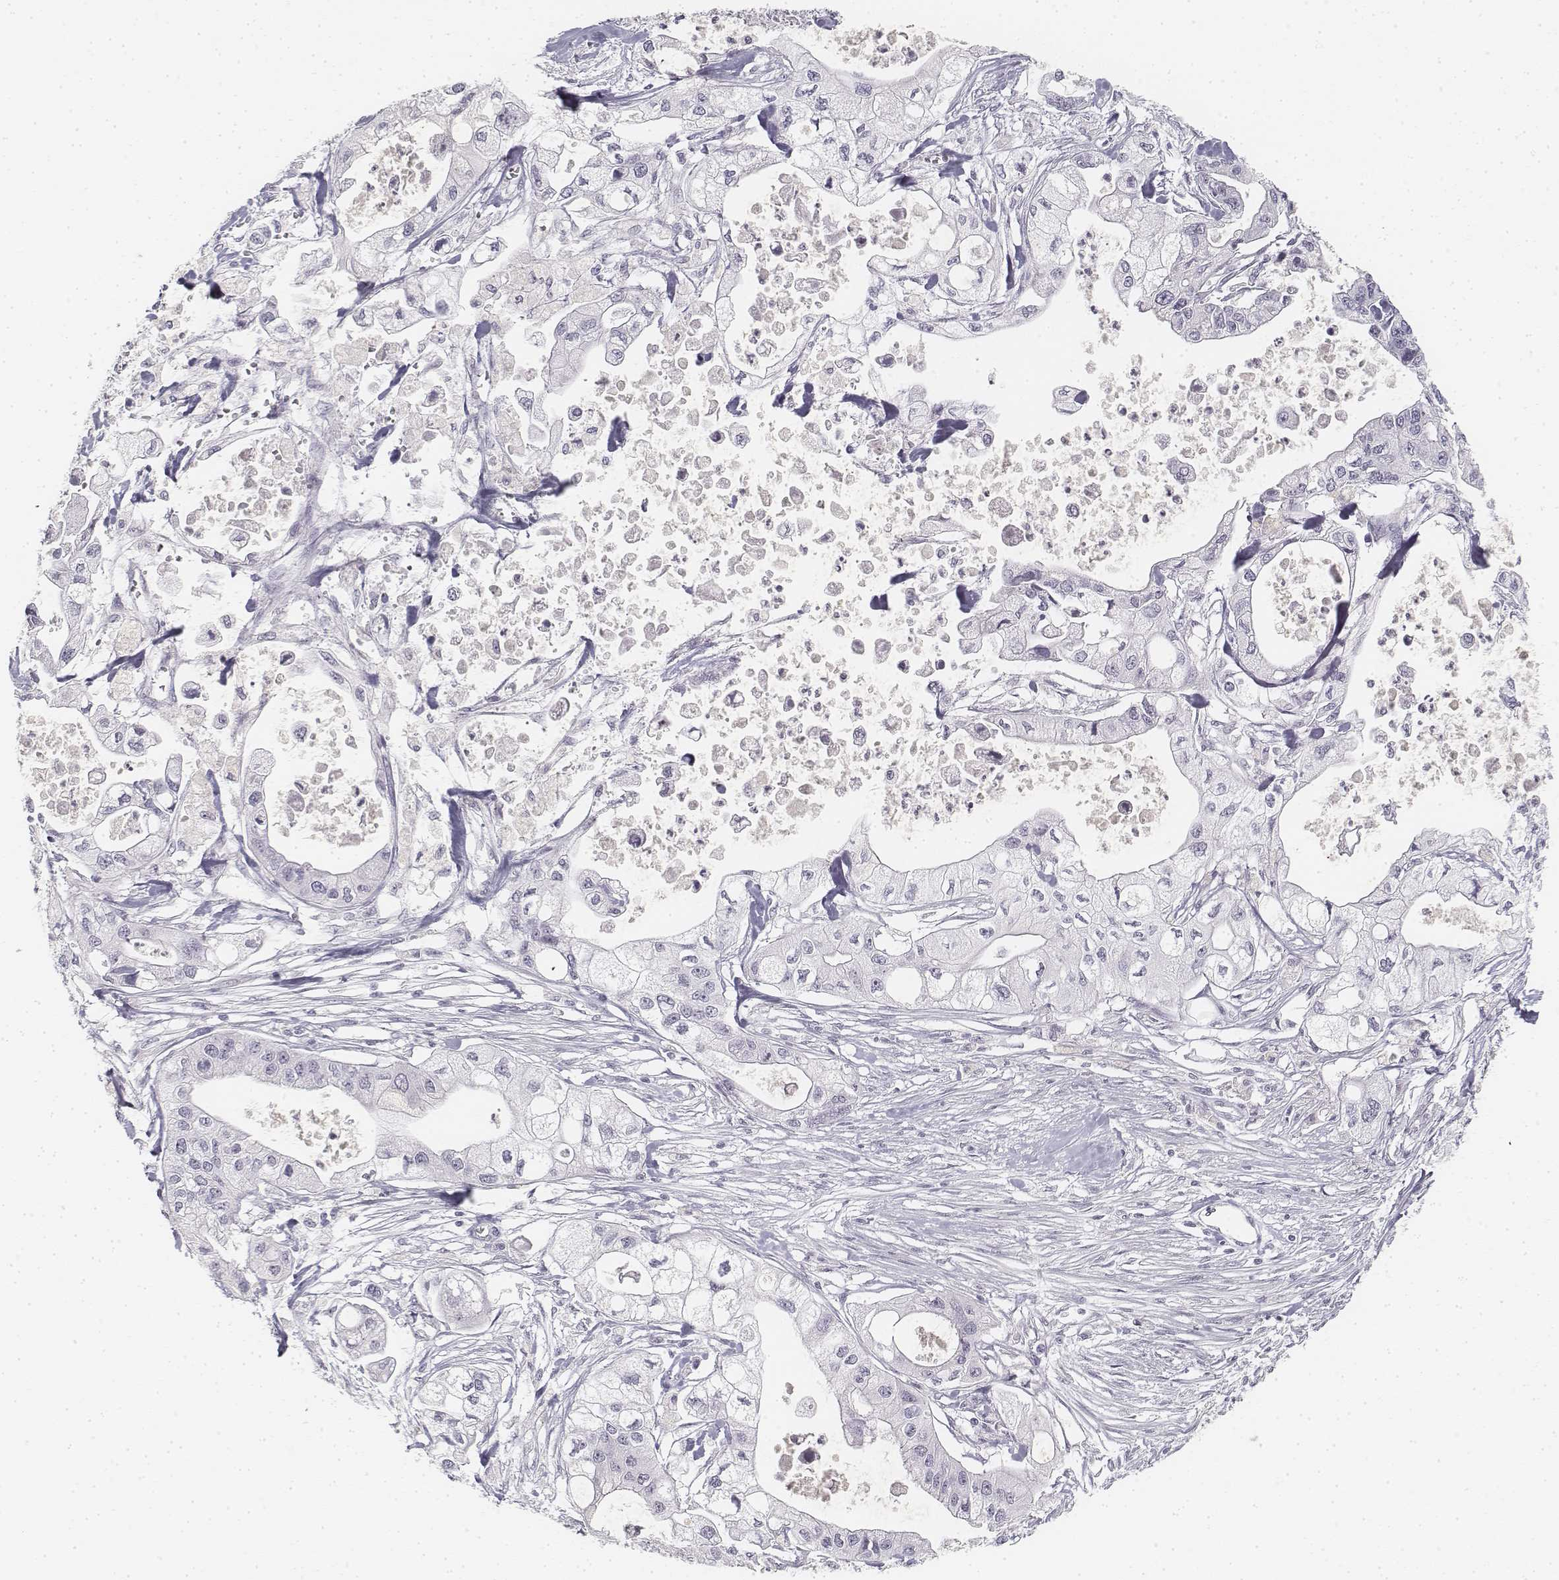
{"staining": {"intensity": "negative", "quantity": "none", "location": "none"}, "tissue": "pancreatic cancer", "cell_type": "Tumor cells", "image_type": "cancer", "snomed": [{"axis": "morphology", "description": "Adenocarcinoma, NOS"}, {"axis": "topography", "description": "Pancreas"}], "caption": "A micrograph of human pancreatic adenocarcinoma is negative for staining in tumor cells. (Brightfield microscopy of DAB (3,3'-diaminobenzidine) immunohistochemistry (IHC) at high magnification).", "gene": "KRTAP2-1", "patient": {"sex": "male", "age": 70}}